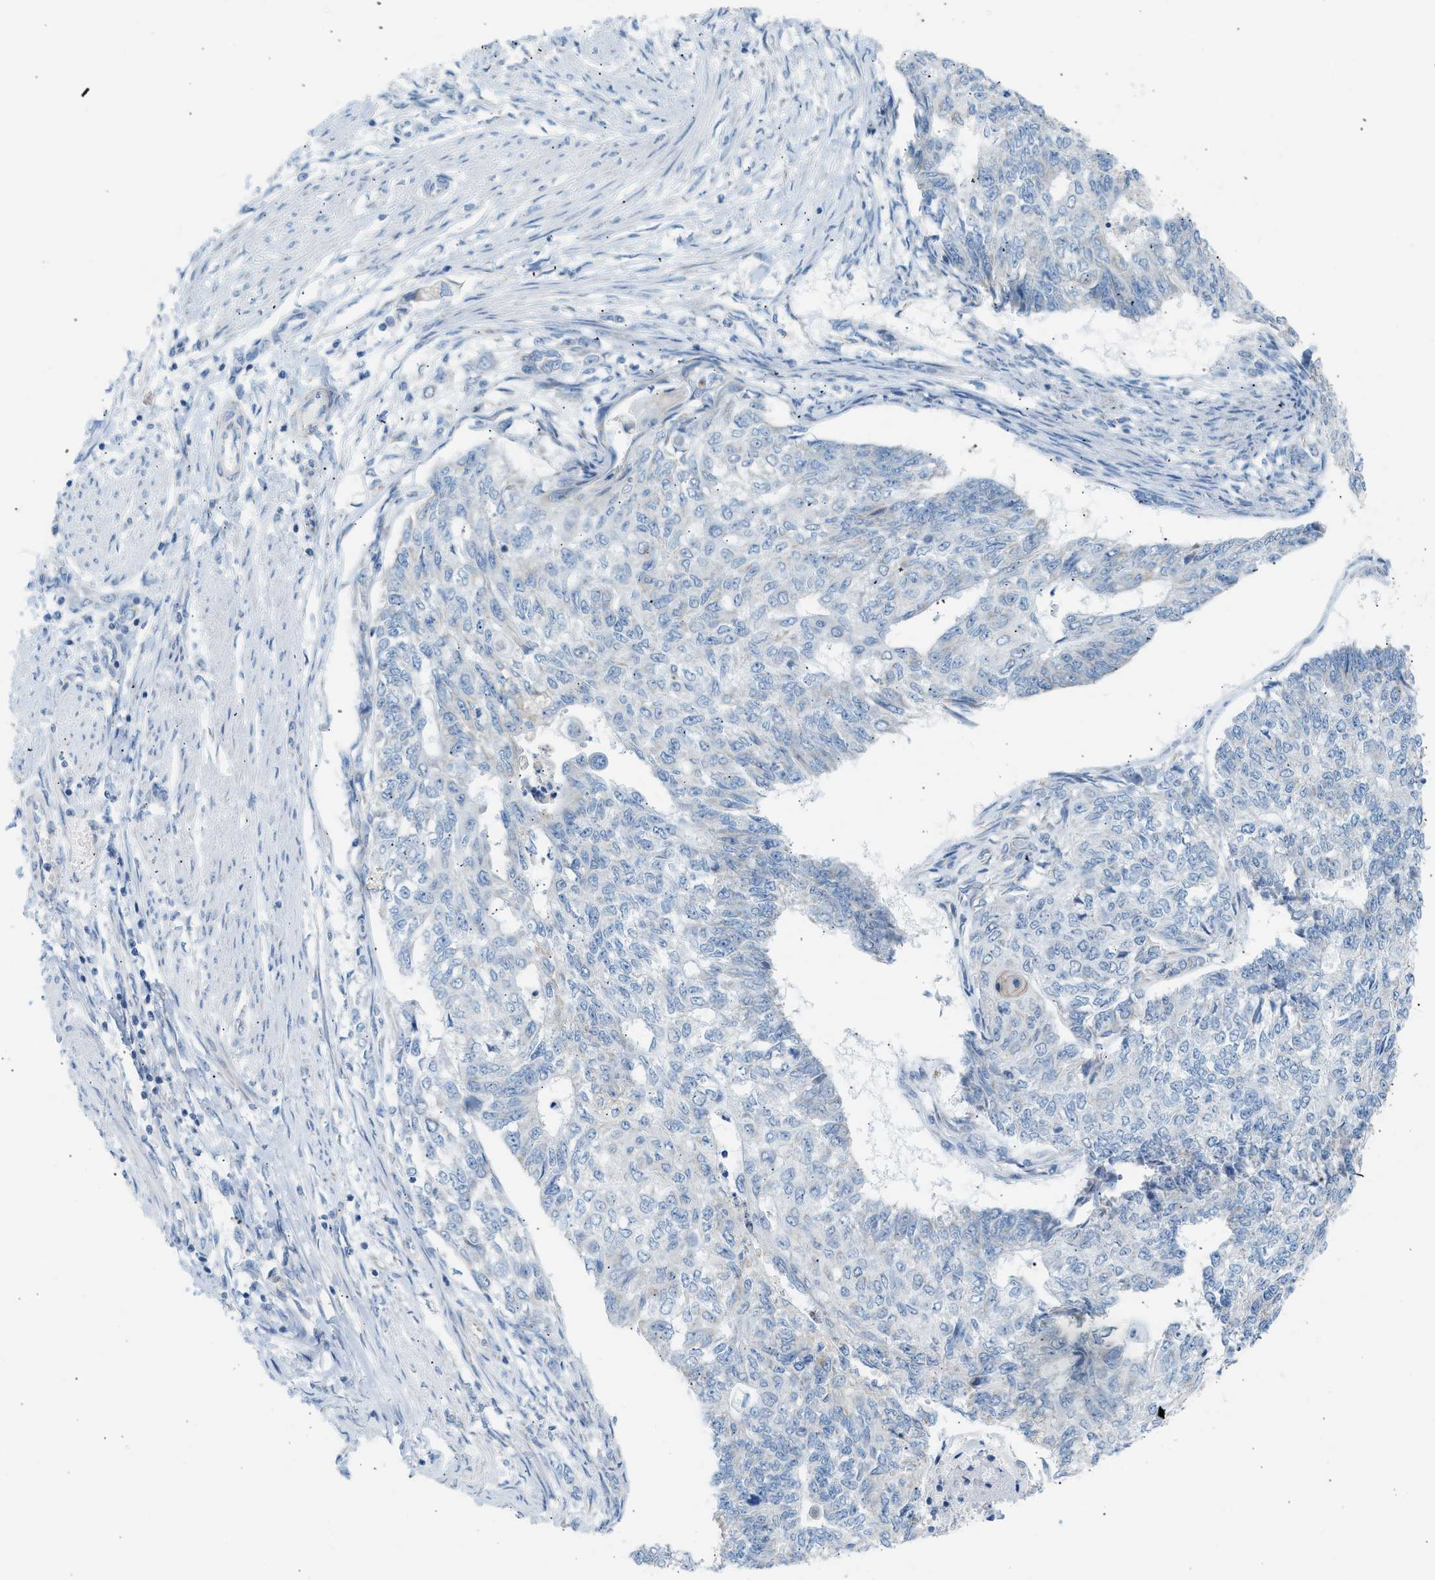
{"staining": {"intensity": "negative", "quantity": "none", "location": "none"}, "tissue": "endometrial cancer", "cell_type": "Tumor cells", "image_type": "cancer", "snomed": [{"axis": "morphology", "description": "Adenocarcinoma, NOS"}, {"axis": "topography", "description": "Endometrium"}], "caption": "Photomicrograph shows no significant protein positivity in tumor cells of endometrial adenocarcinoma.", "gene": "NDUFS8", "patient": {"sex": "female", "age": 32}}